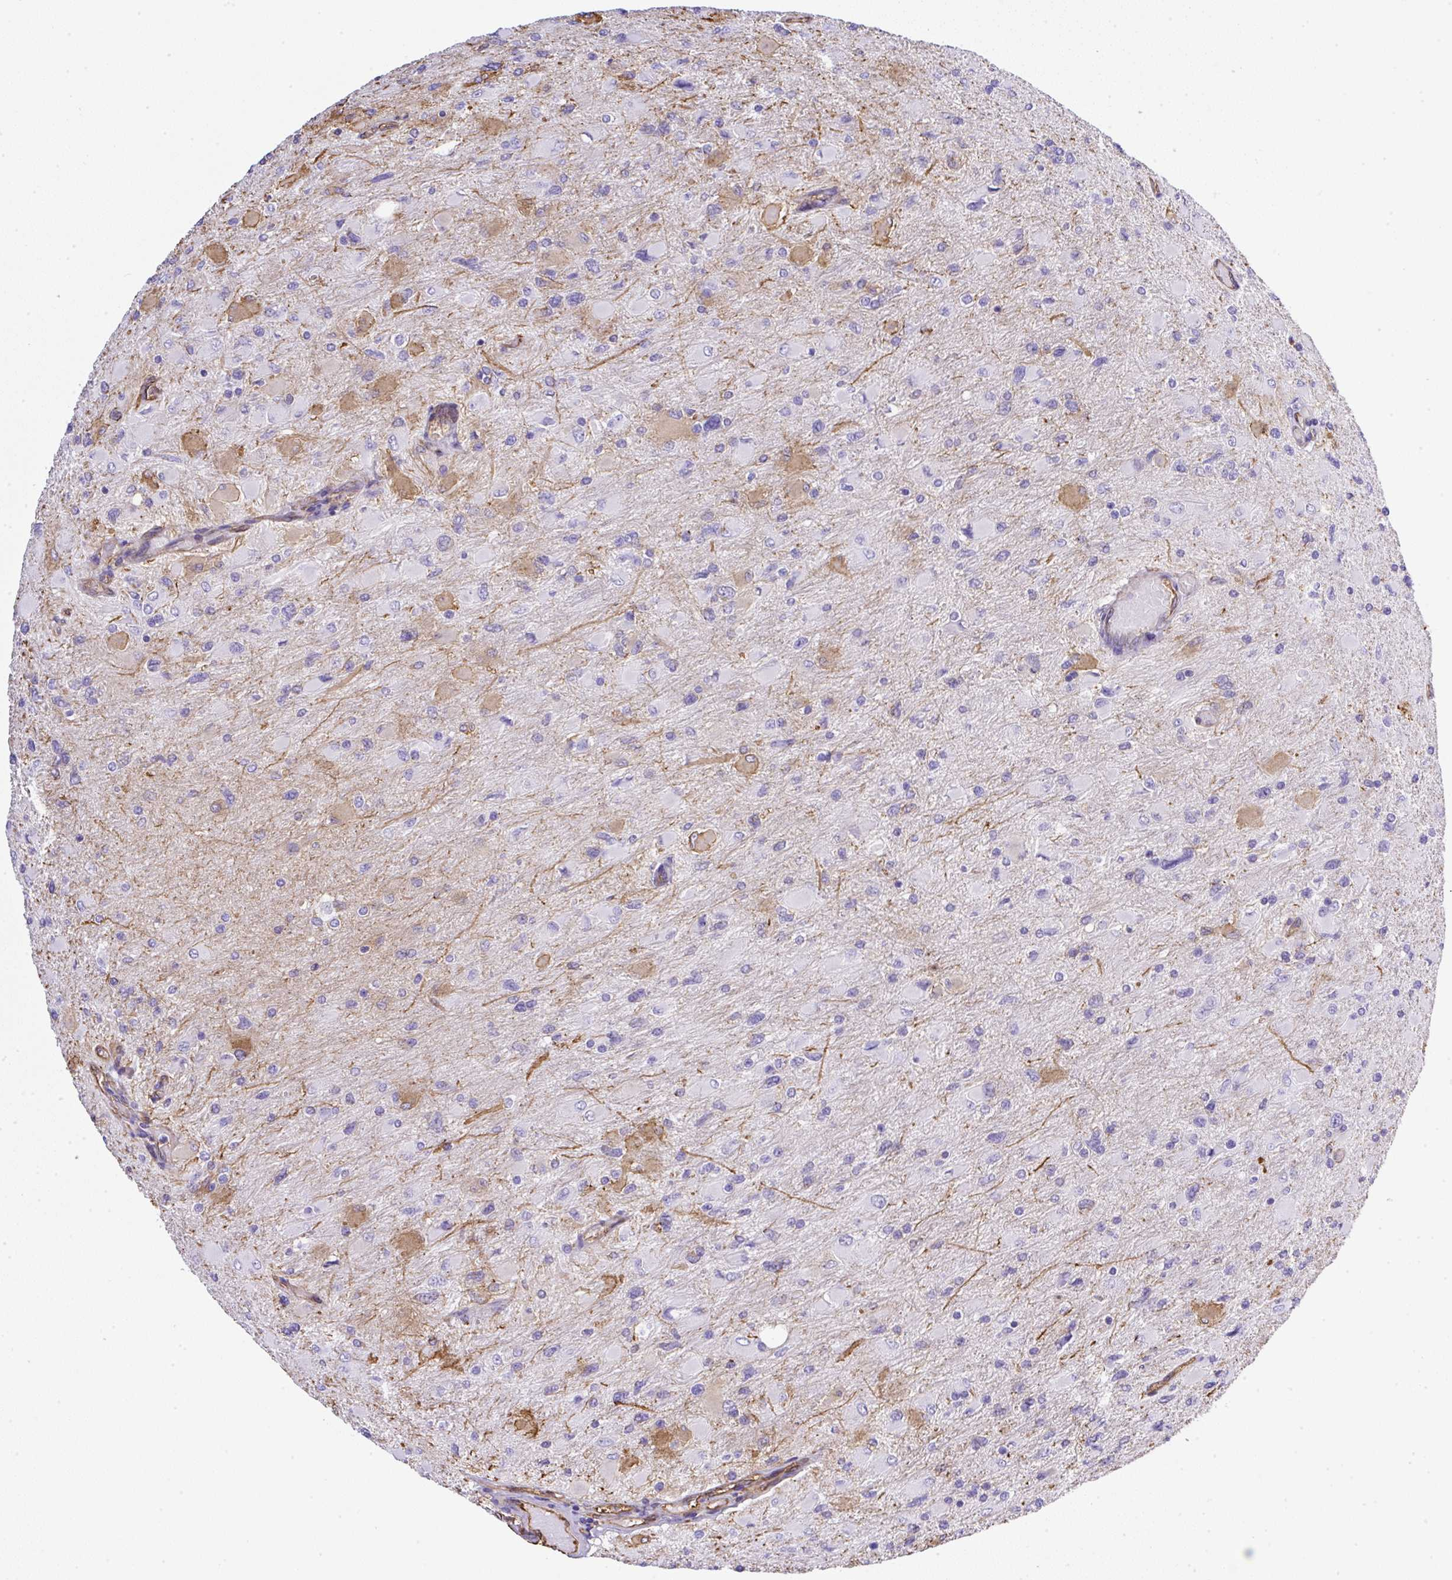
{"staining": {"intensity": "moderate", "quantity": "<25%", "location": "cytoplasmic/membranous"}, "tissue": "glioma", "cell_type": "Tumor cells", "image_type": "cancer", "snomed": [{"axis": "morphology", "description": "Glioma, malignant, High grade"}, {"axis": "topography", "description": "Cerebral cortex"}], "caption": "The histopathology image exhibits staining of malignant glioma (high-grade), revealing moderate cytoplasmic/membranous protein staining (brown color) within tumor cells.", "gene": "MAGEB5", "patient": {"sex": "female", "age": 36}}